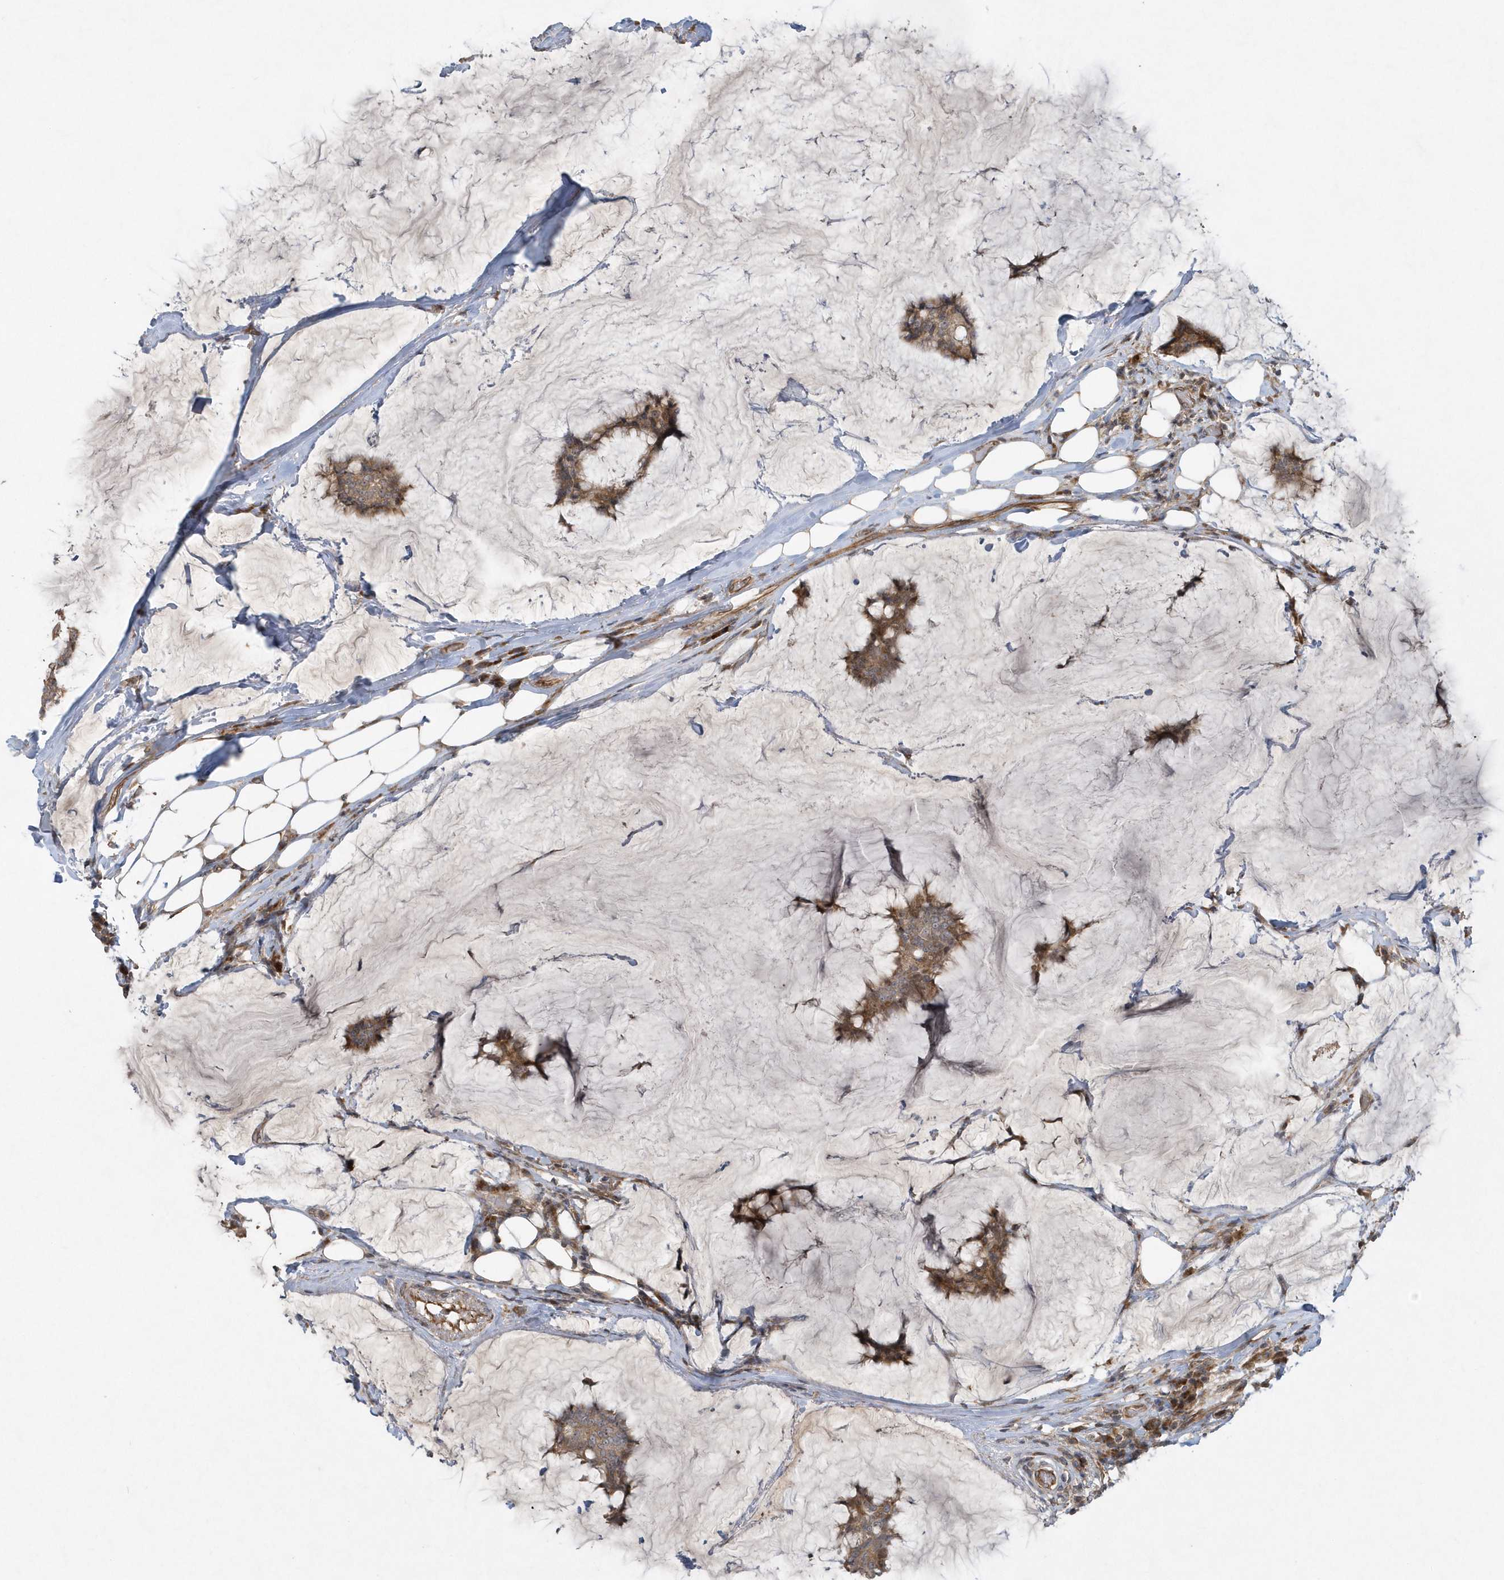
{"staining": {"intensity": "moderate", "quantity": ">75%", "location": "cytoplasmic/membranous"}, "tissue": "breast cancer", "cell_type": "Tumor cells", "image_type": "cancer", "snomed": [{"axis": "morphology", "description": "Duct carcinoma"}, {"axis": "topography", "description": "Breast"}], "caption": "Tumor cells exhibit medium levels of moderate cytoplasmic/membranous expression in approximately >75% of cells in breast cancer (invasive ductal carcinoma). The staining was performed using DAB (3,3'-diaminobenzidine) to visualize the protein expression in brown, while the nuclei were stained in blue with hematoxylin (Magnification: 20x).", "gene": "THG1L", "patient": {"sex": "female", "age": 93}}